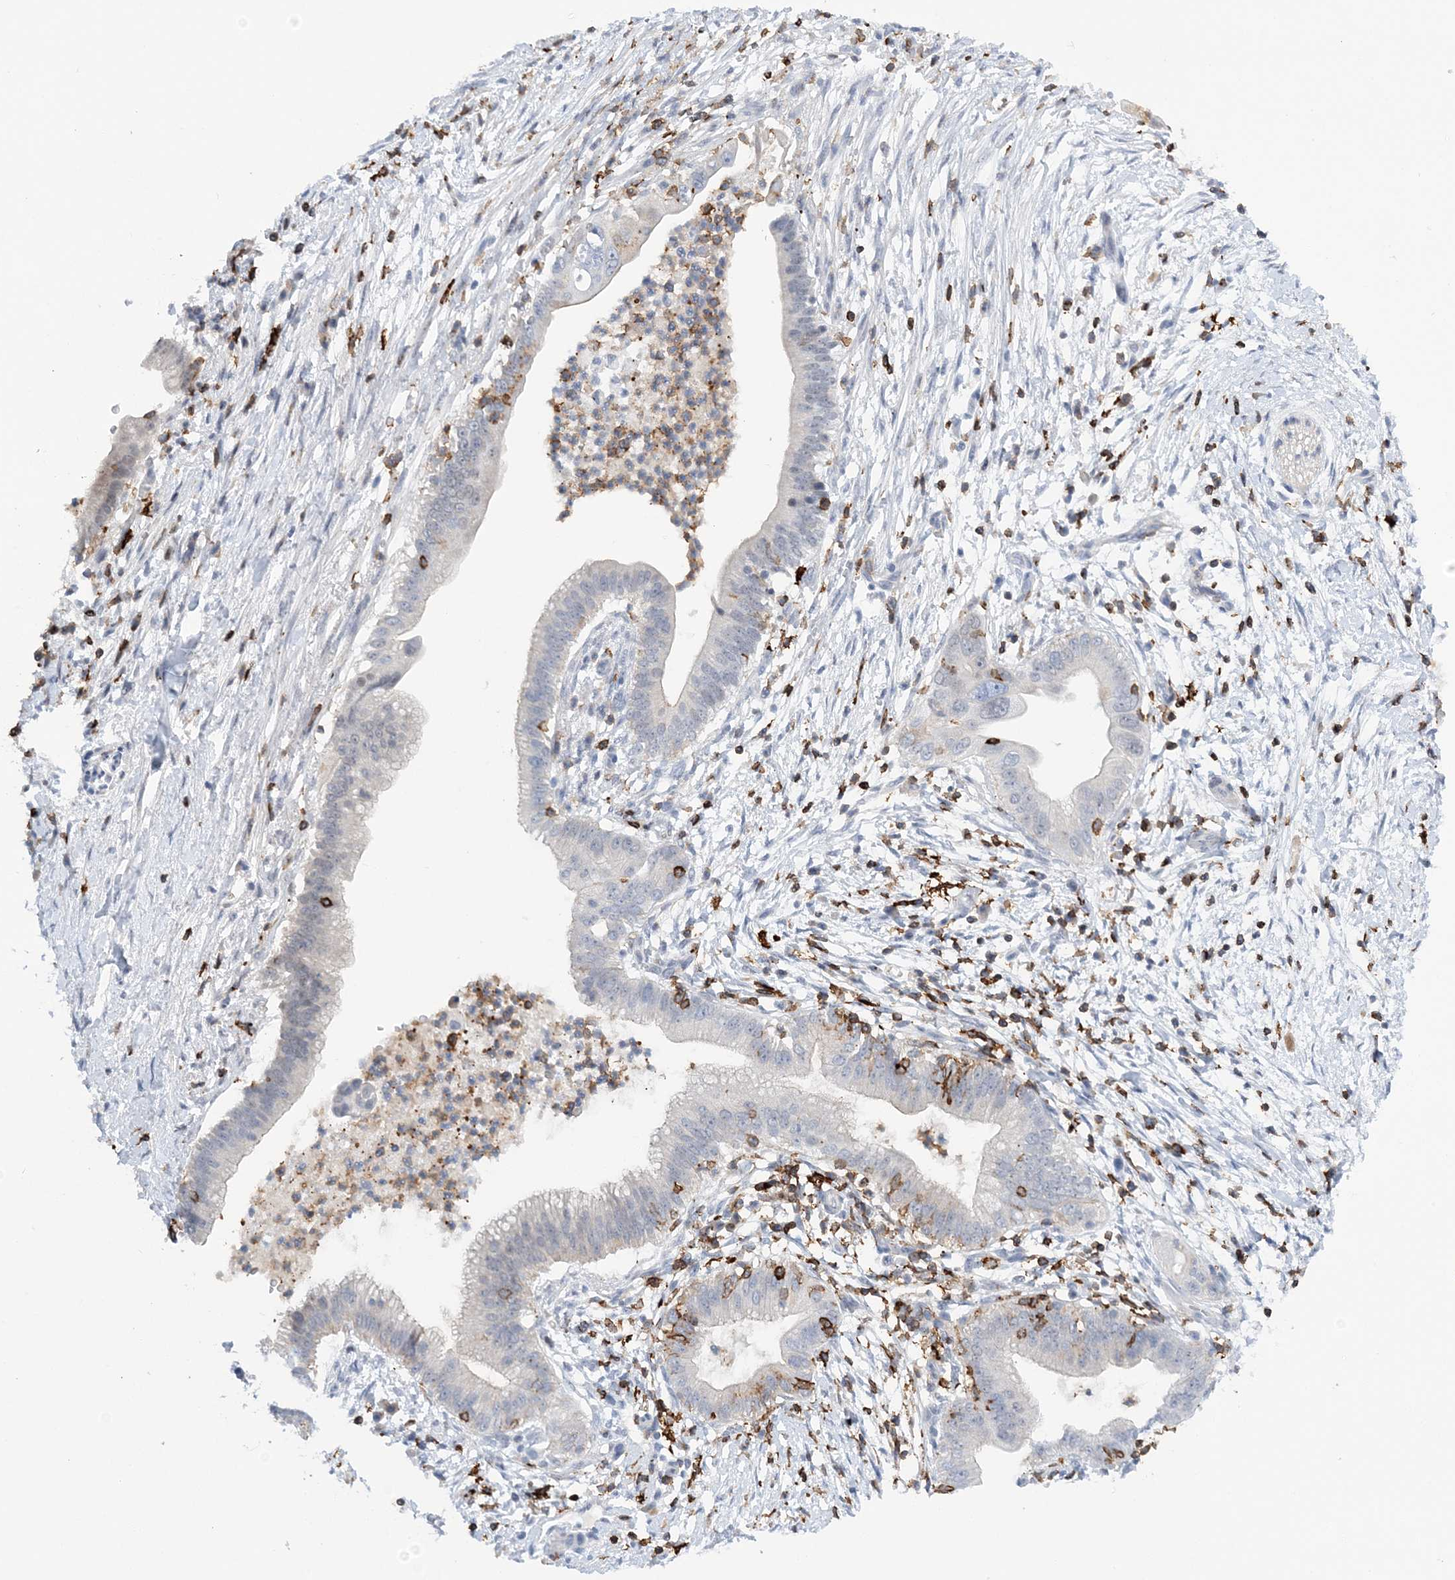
{"staining": {"intensity": "negative", "quantity": "none", "location": "none"}, "tissue": "pancreatic cancer", "cell_type": "Tumor cells", "image_type": "cancer", "snomed": [{"axis": "morphology", "description": "Adenocarcinoma, NOS"}, {"axis": "topography", "description": "Pancreas"}], "caption": "Immunohistochemical staining of human adenocarcinoma (pancreatic) demonstrates no significant expression in tumor cells.", "gene": "PRMT9", "patient": {"sex": "male", "age": 68}}